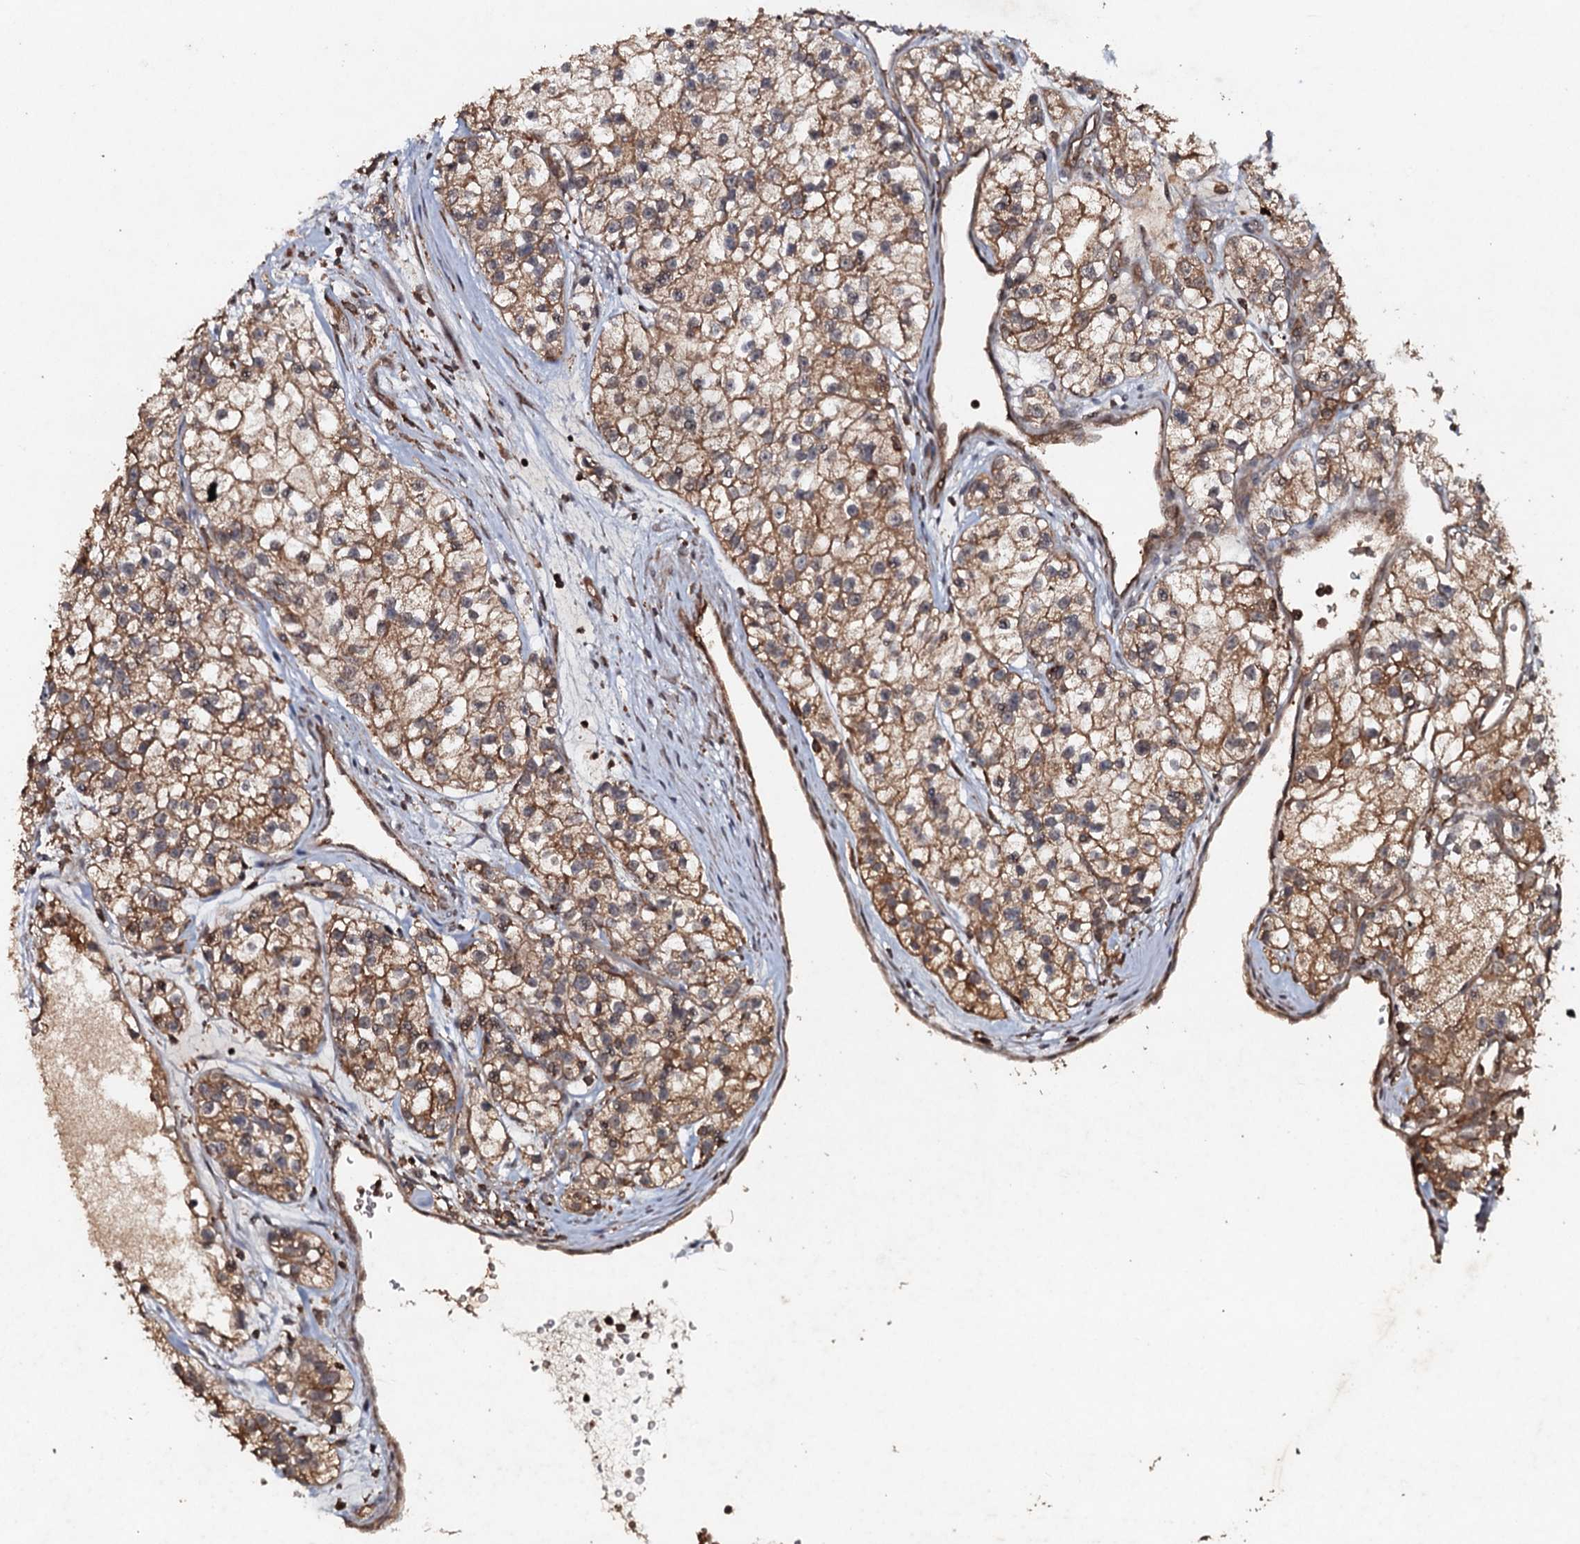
{"staining": {"intensity": "moderate", "quantity": ">75%", "location": "cytoplasmic/membranous"}, "tissue": "renal cancer", "cell_type": "Tumor cells", "image_type": "cancer", "snomed": [{"axis": "morphology", "description": "Adenocarcinoma, NOS"}, {"axis": "topography", "description": "Kidney"}], "caption": "An image of human renal adenocarcinoma stained for a protein shows moderate cytoplasmic/membranous brown staining in tumor cells.", "gene": "ADGRG3", "patient": {"sex": "female", "age": 57}}